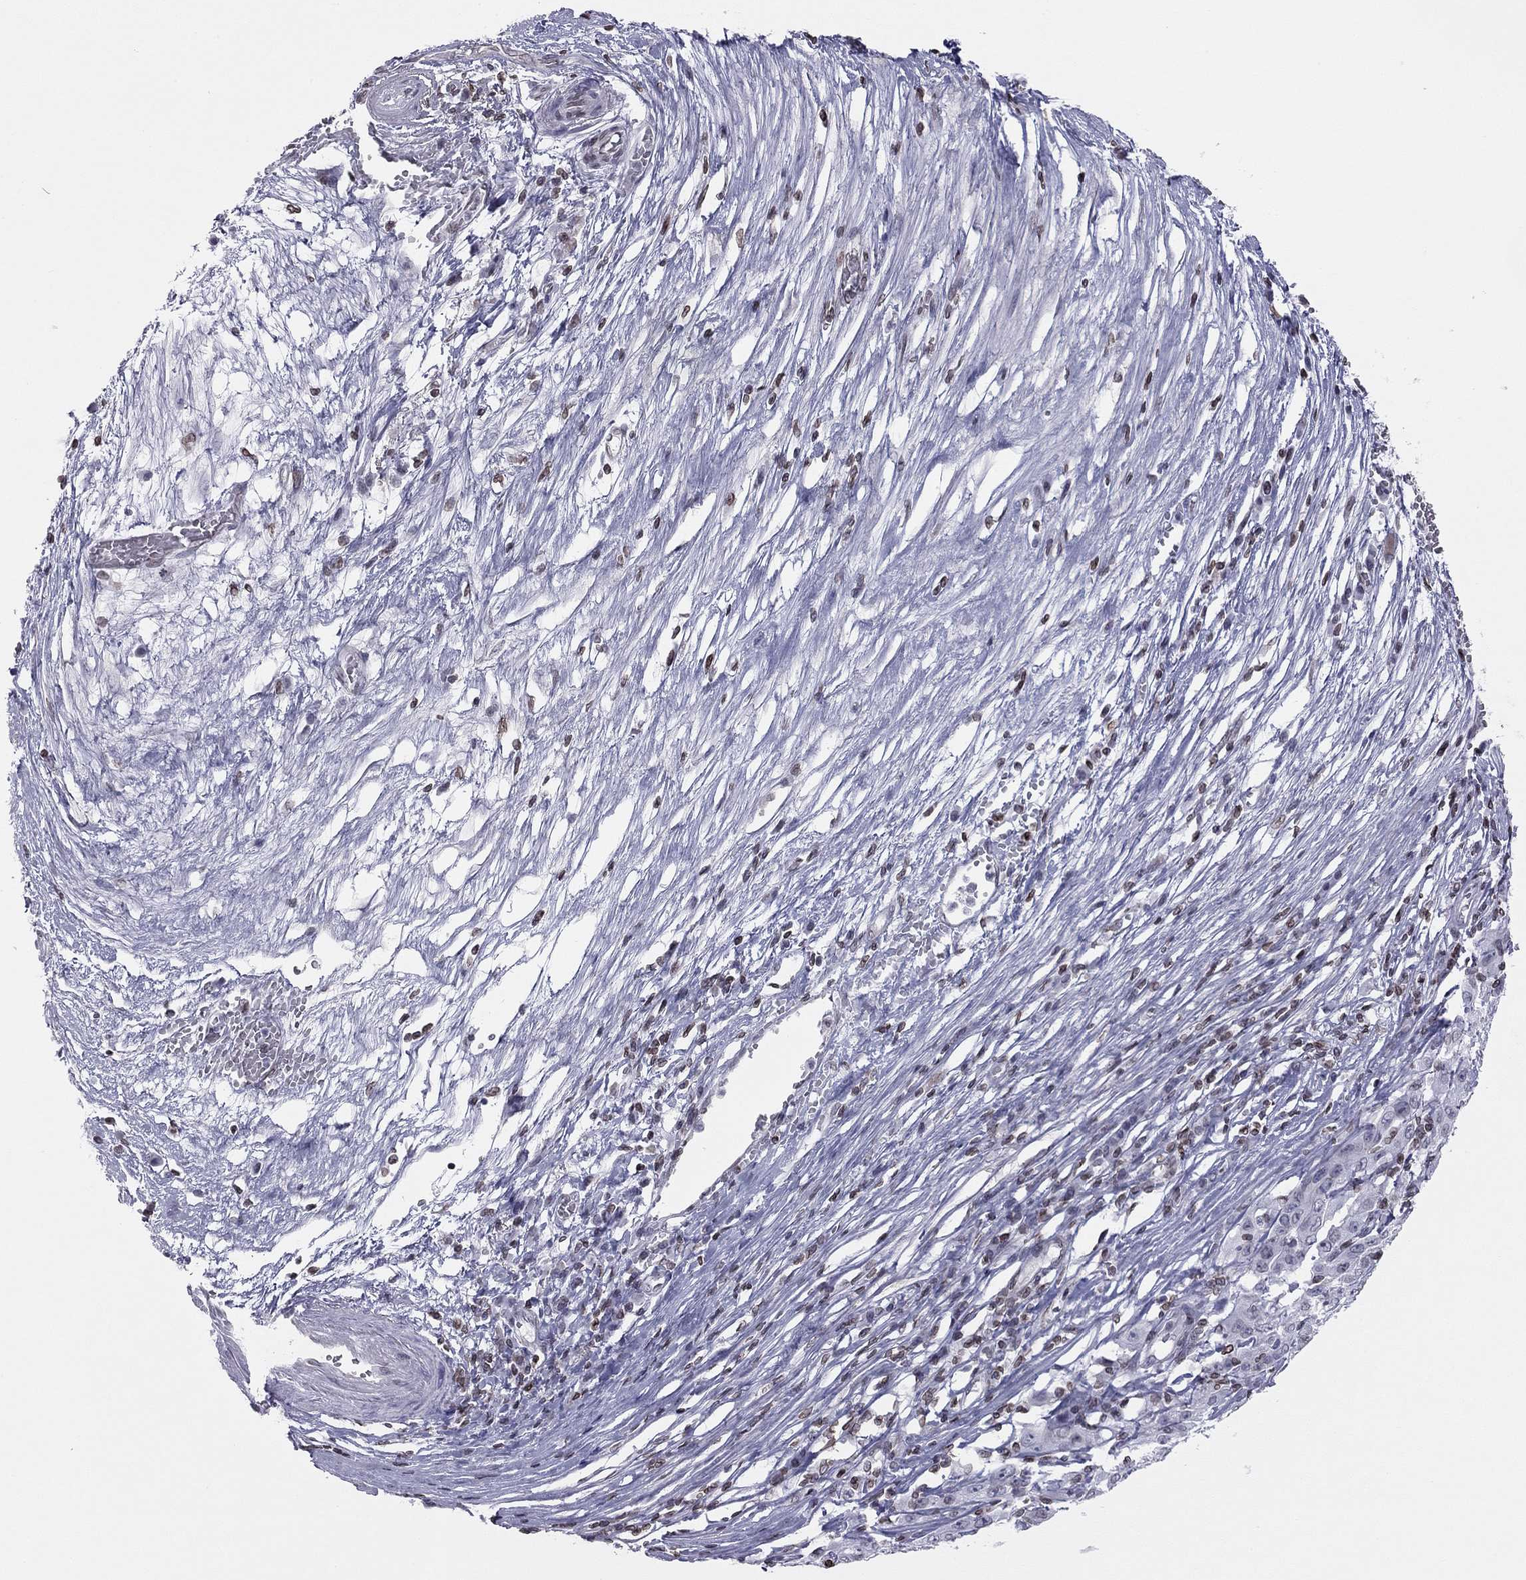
{"staining": {"intensity": "negative", "quantity": "none", "location": "none"}, "tissue": "pancreatic cancer", "cell_type": "Tumor cells", "image_type": "cancer", "snomed": [{"axis": "morphology", "description": "Adenocarcinoma, NOS"}, {"axis": "topography", "description": "Pancreas"}], "caption": "Immunohistochemical staining of adenocarcinoma (pancreatic) demonstrates no significant staining in tumor cells.", "gene": "ESPL1", "patient": {"sex": "male", "age": 63}}